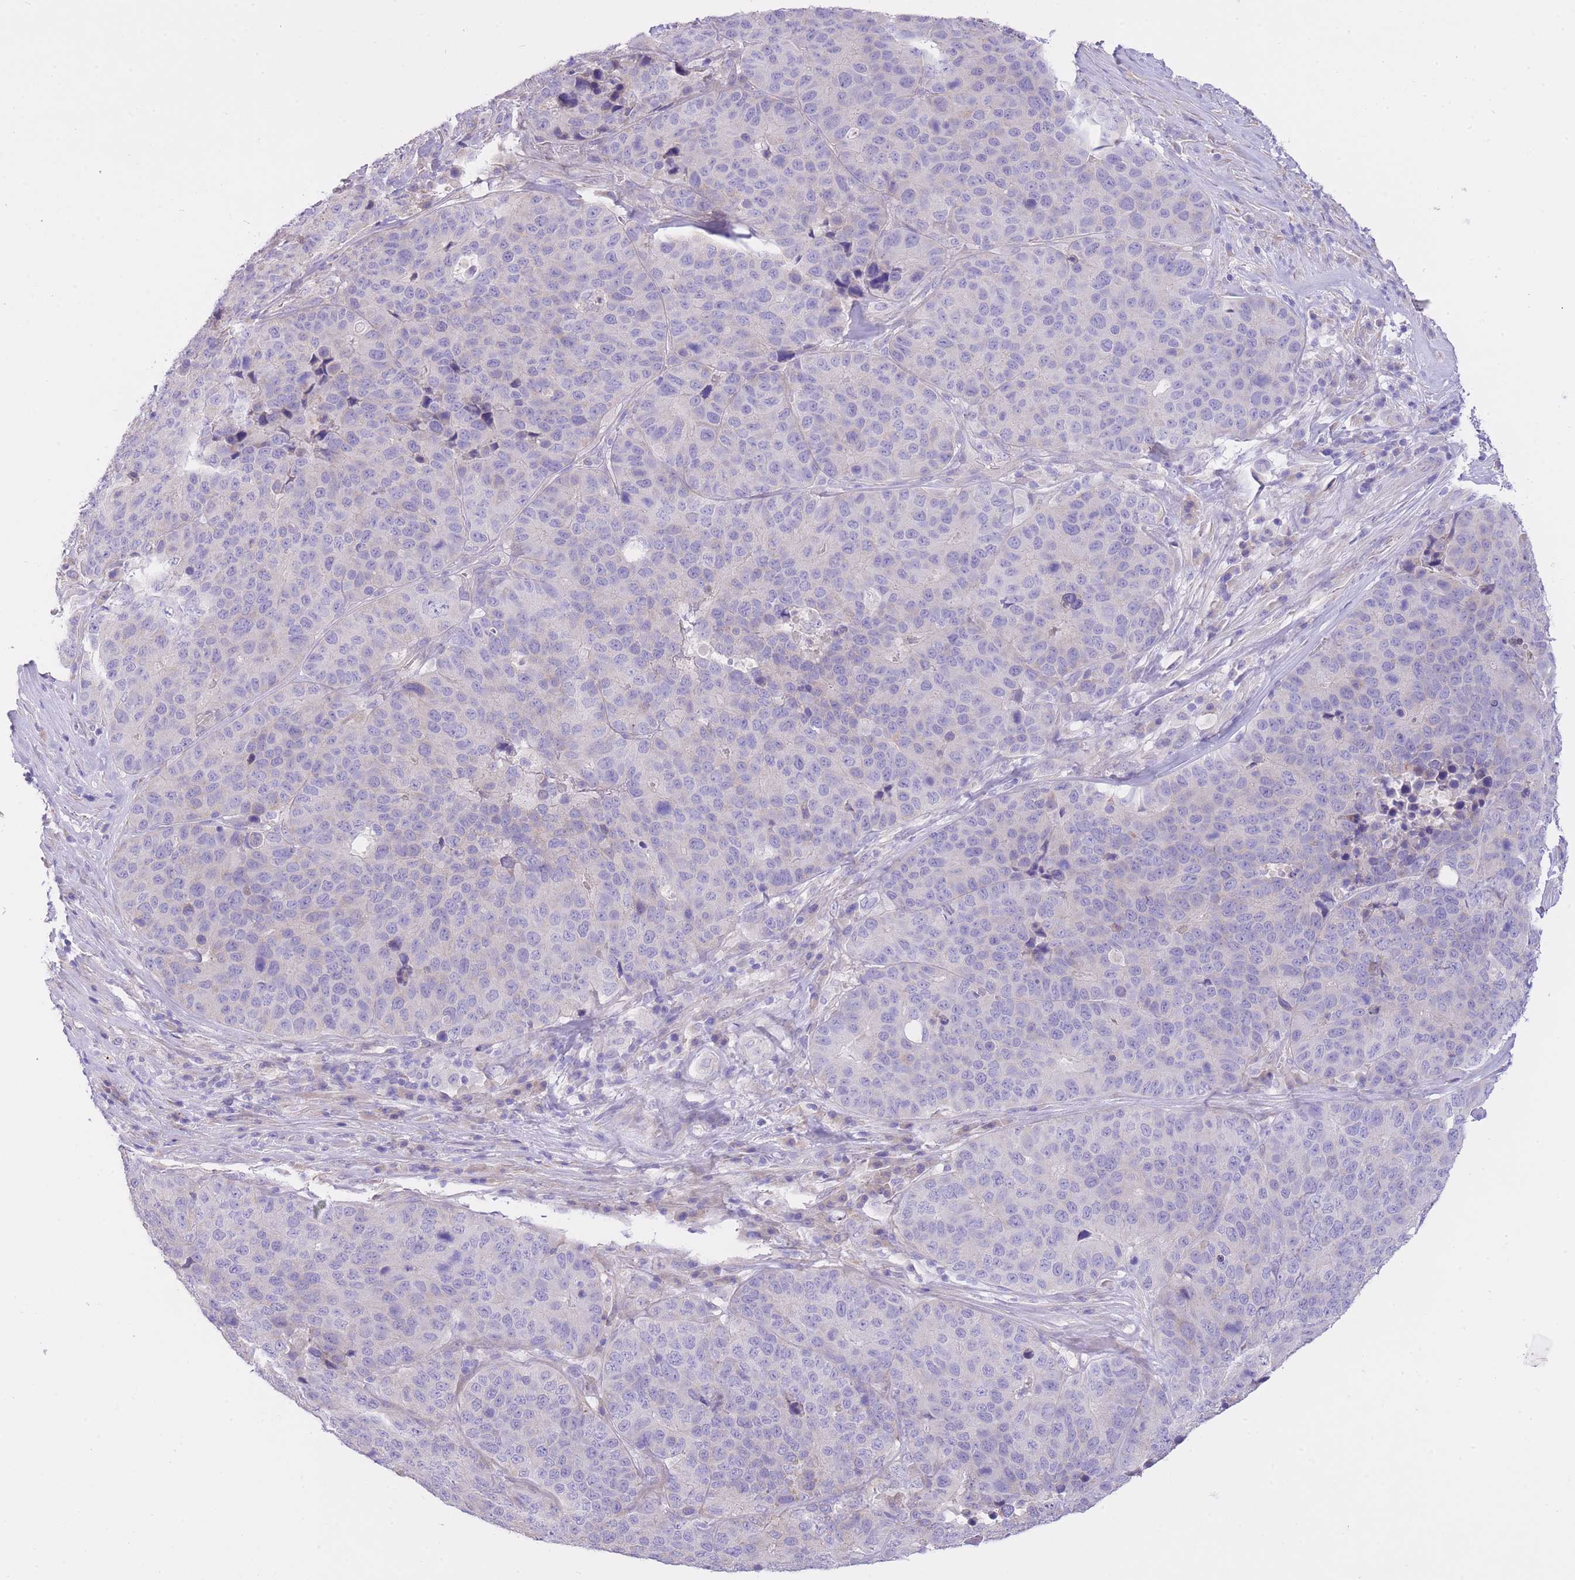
{"staining": {"intensity": "negative", "quantity": "none", "location": "none"}, "tissue": "stomach cancer", "cell_type": "Tumor cells", "image_type": "cancer", "snomed": [{"axis": "morphology", "description": "Adenocarcinoma, NOS"}, {"axis": "topography", "description": "Stomach"}], "caption": "A photomicrograph of stomach cancer stained for a protein shows no brown staining in tumor cells.", "gene": "PGM1", "patient": {"sex": "male", "age": 71}}